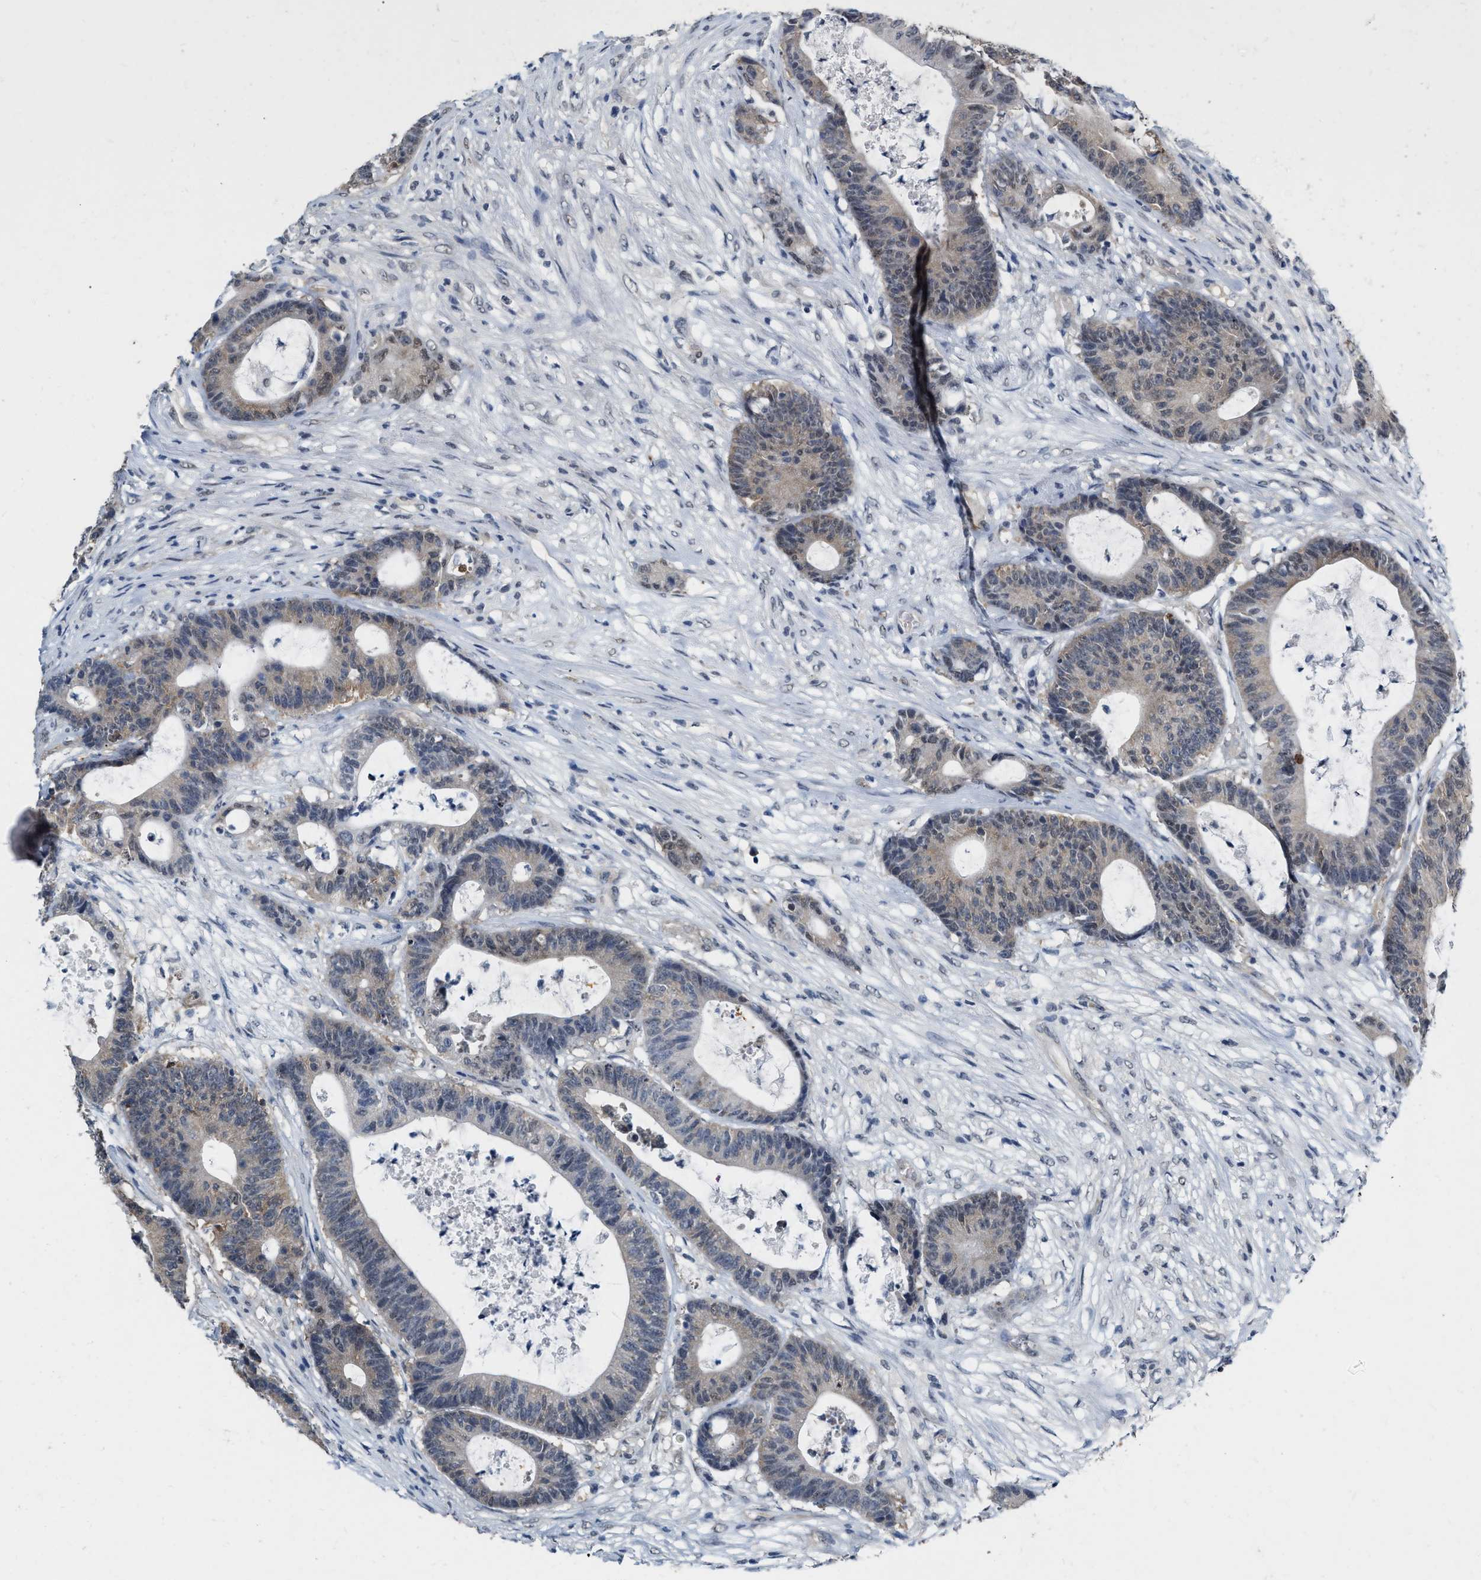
{"staining": {"intensity": "weak", "quantity": "25%-75%", "location": "cytoplasmic/membranous"}, "tissue": "colorectal cancer", "cell_type": "Tumor cells", "image_type": "cancer", "snomed": [{"axis": "morphology", "description": "Adenocarcinoma, NOS"}, {"axis": "topography", "description": "Colon"}], "caption": "Immunohistochemical staining of colorectal adenocarcinoma reveals low levels of weak cytoplasmic/membranous protein staining in approximately 25%-75% of tumor cells.", "gene": "RUVBL1", "patient": {"sex": "female", "age": 84}}